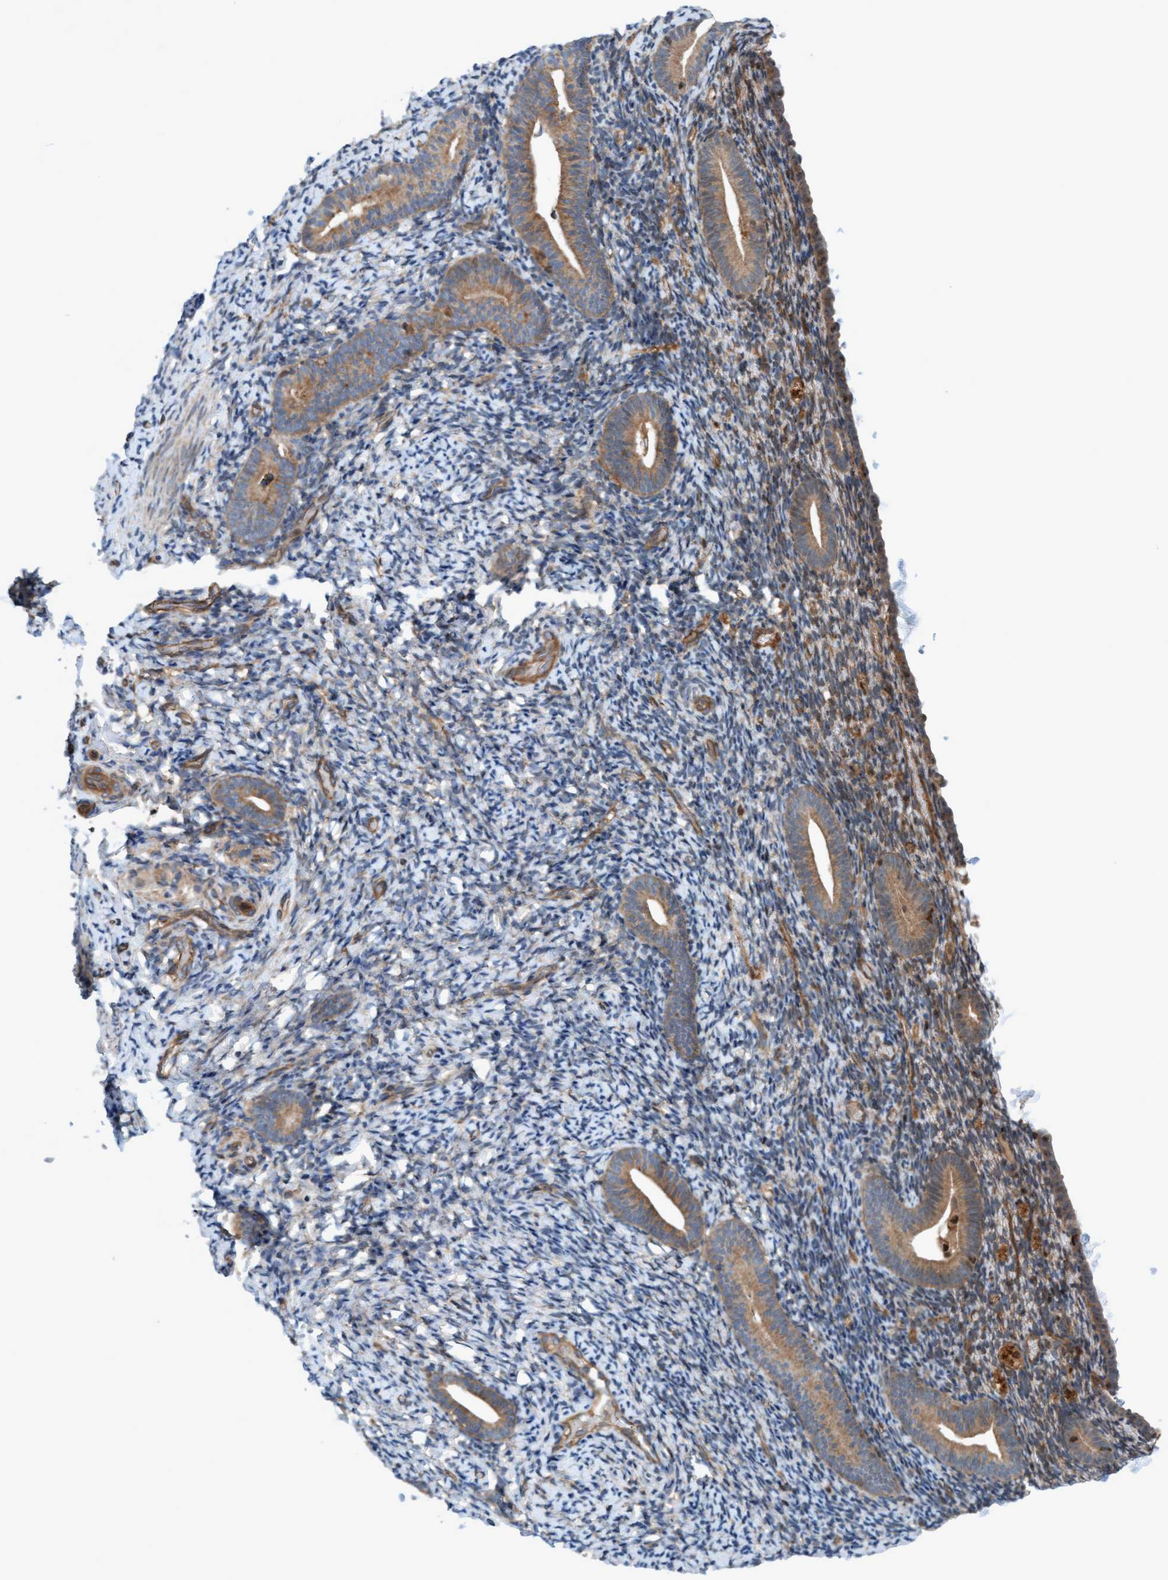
{"staining": {"intensity": "weak", "quantity": ">75%", "location": "cytoplasmic/membranous"}, "tissue": "endometrium", "cell_type": "Cells in endometrial stroma", "image_type": "normal", "snomed": [{"axis": "morphology", "description": "Normal tissue, NOS"}, {"axis": "topography", "description": "Endometrium"}], "caption": "The immunohistochemical stain labels weak cytoplasmic/membranous positivity in cells in endometrial stroma of unremarkable endometrium.", "gene": "ERAL1", "patient": {"sex": "female", "age": 51}}